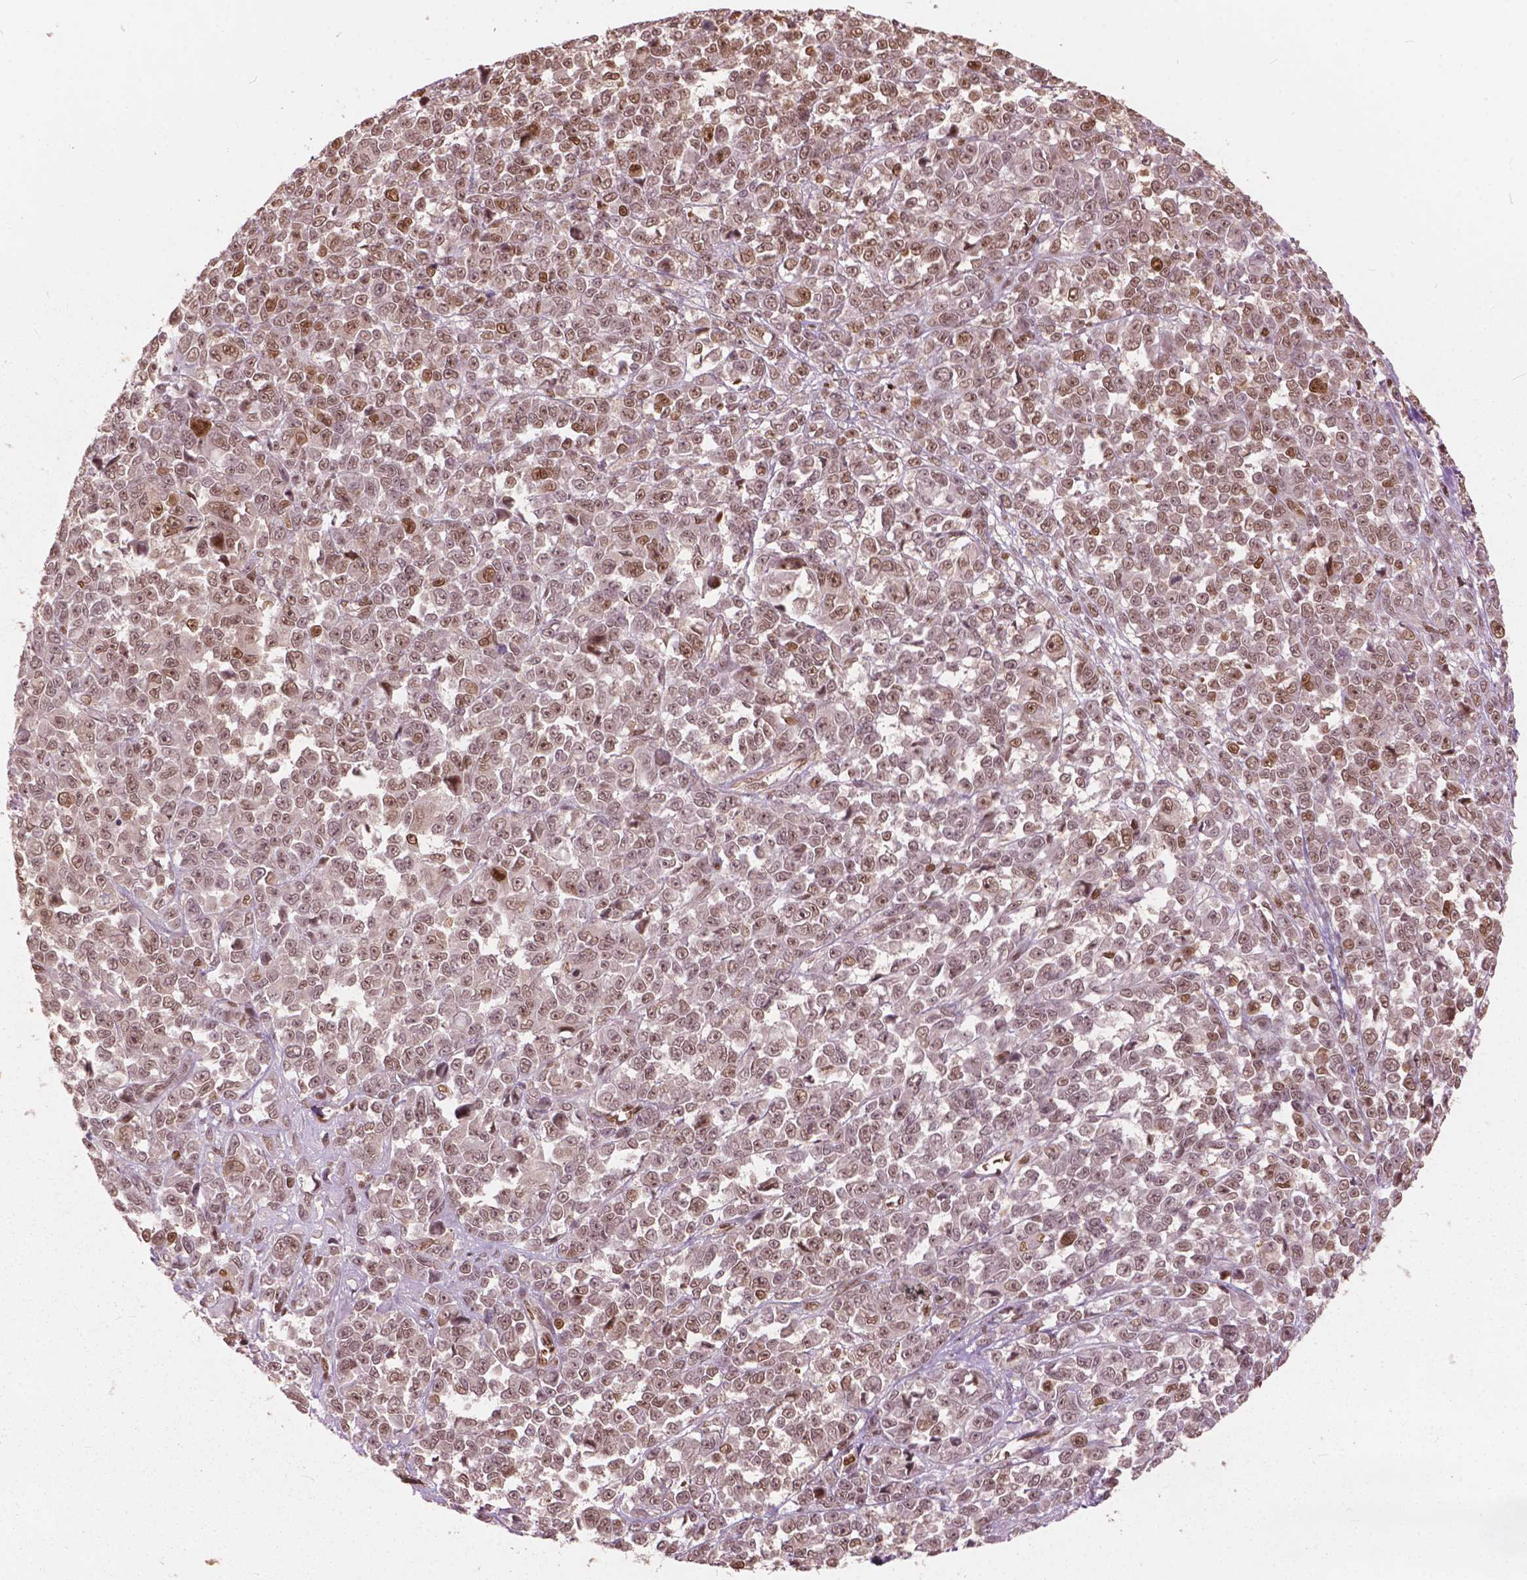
{"staining": {"intensity": "moderate", "quantity": ">75%", "location": "nuclear"}, "tissue": "melanoma", "cell_type": "Tumor cells", "image_type": "cancer", "snomed": [{"axis": "morphology", "description": "Malignant melanoma, NOS"}, {"axis": "topography", "description": "Skin"}], "caption": "This image displays melanoma stained with immunohistochemistry (IHC) to label a protein in brown. The nuclear of tumor cells show moderate positivity for the protein. Nuclei are counter-stained blue.", "gene": "ANP32B", "patient": {"sex": "female", "age": 95}}